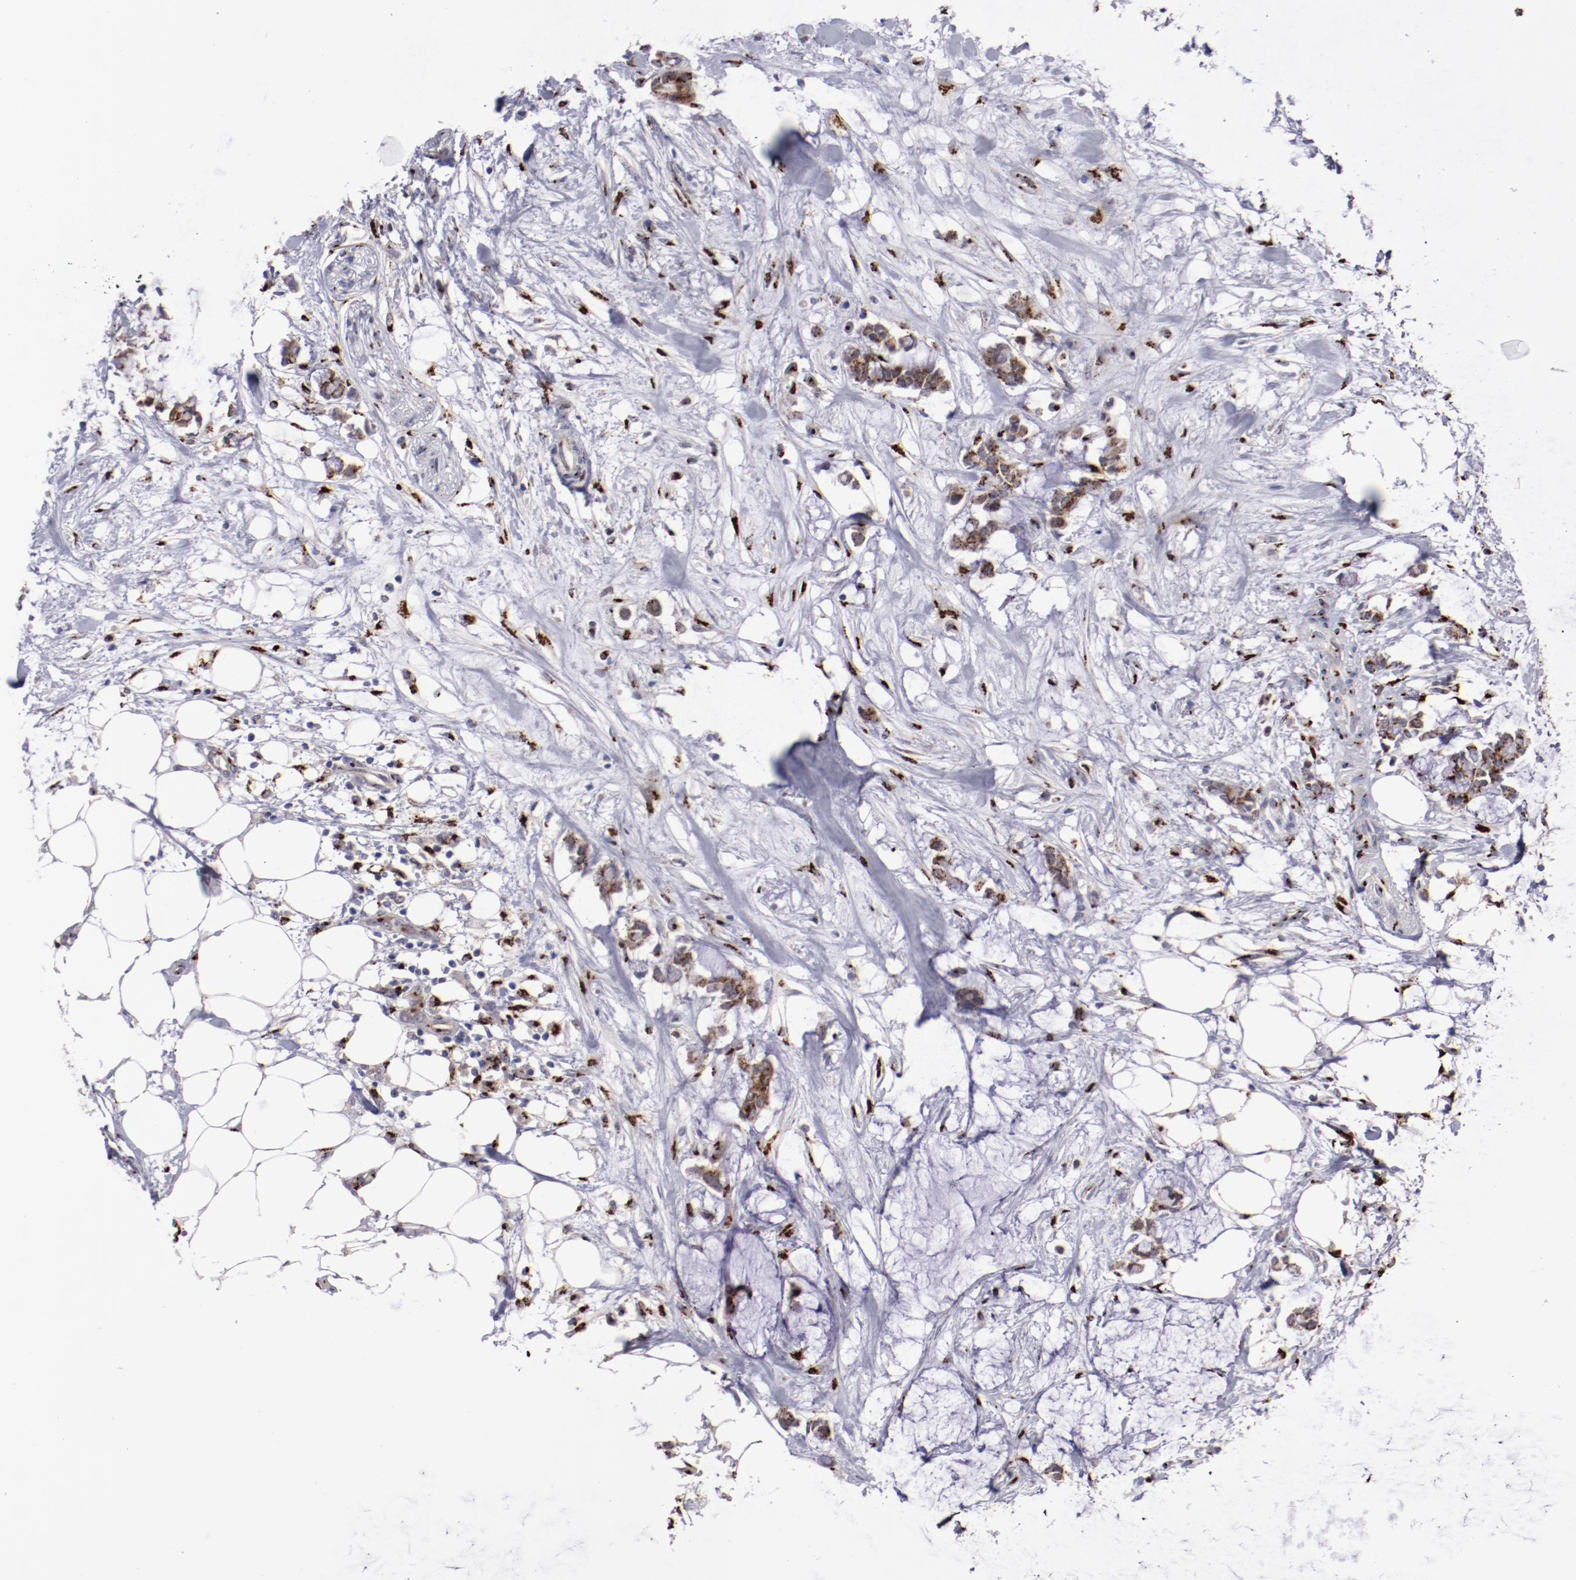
{"staining": {"intensity": "strong", "quantity": ">75%", "location": "cytoplasmic/membranous"}, "tissue": "colorectal cancer", "cell_type": "Tumor cells", "image_type": "cancer", "snomed": [{"axis": "morphology", "description": "Normal tissue, NOS"}, {"axis": "morphology", "description": "Adenocarcinoma, NOS"}, {"axis": "topography", "description": "Colon"}, {"axis": "topography", "description": "Peripheral nerve tissue"}], "caption": "Protein expression analysis of colorectal cancer (adenocarcinoma) demonstrates strong cytoplasmic/membranous positivity in about >75% of tumor cells. The staining is performed using DAB brown chromogen to label protein expression. The nuclei are counter-stained blue using hematoxylin.", "gene": "GOLIM4", "patient": {"sex": "male", "age": 14}}